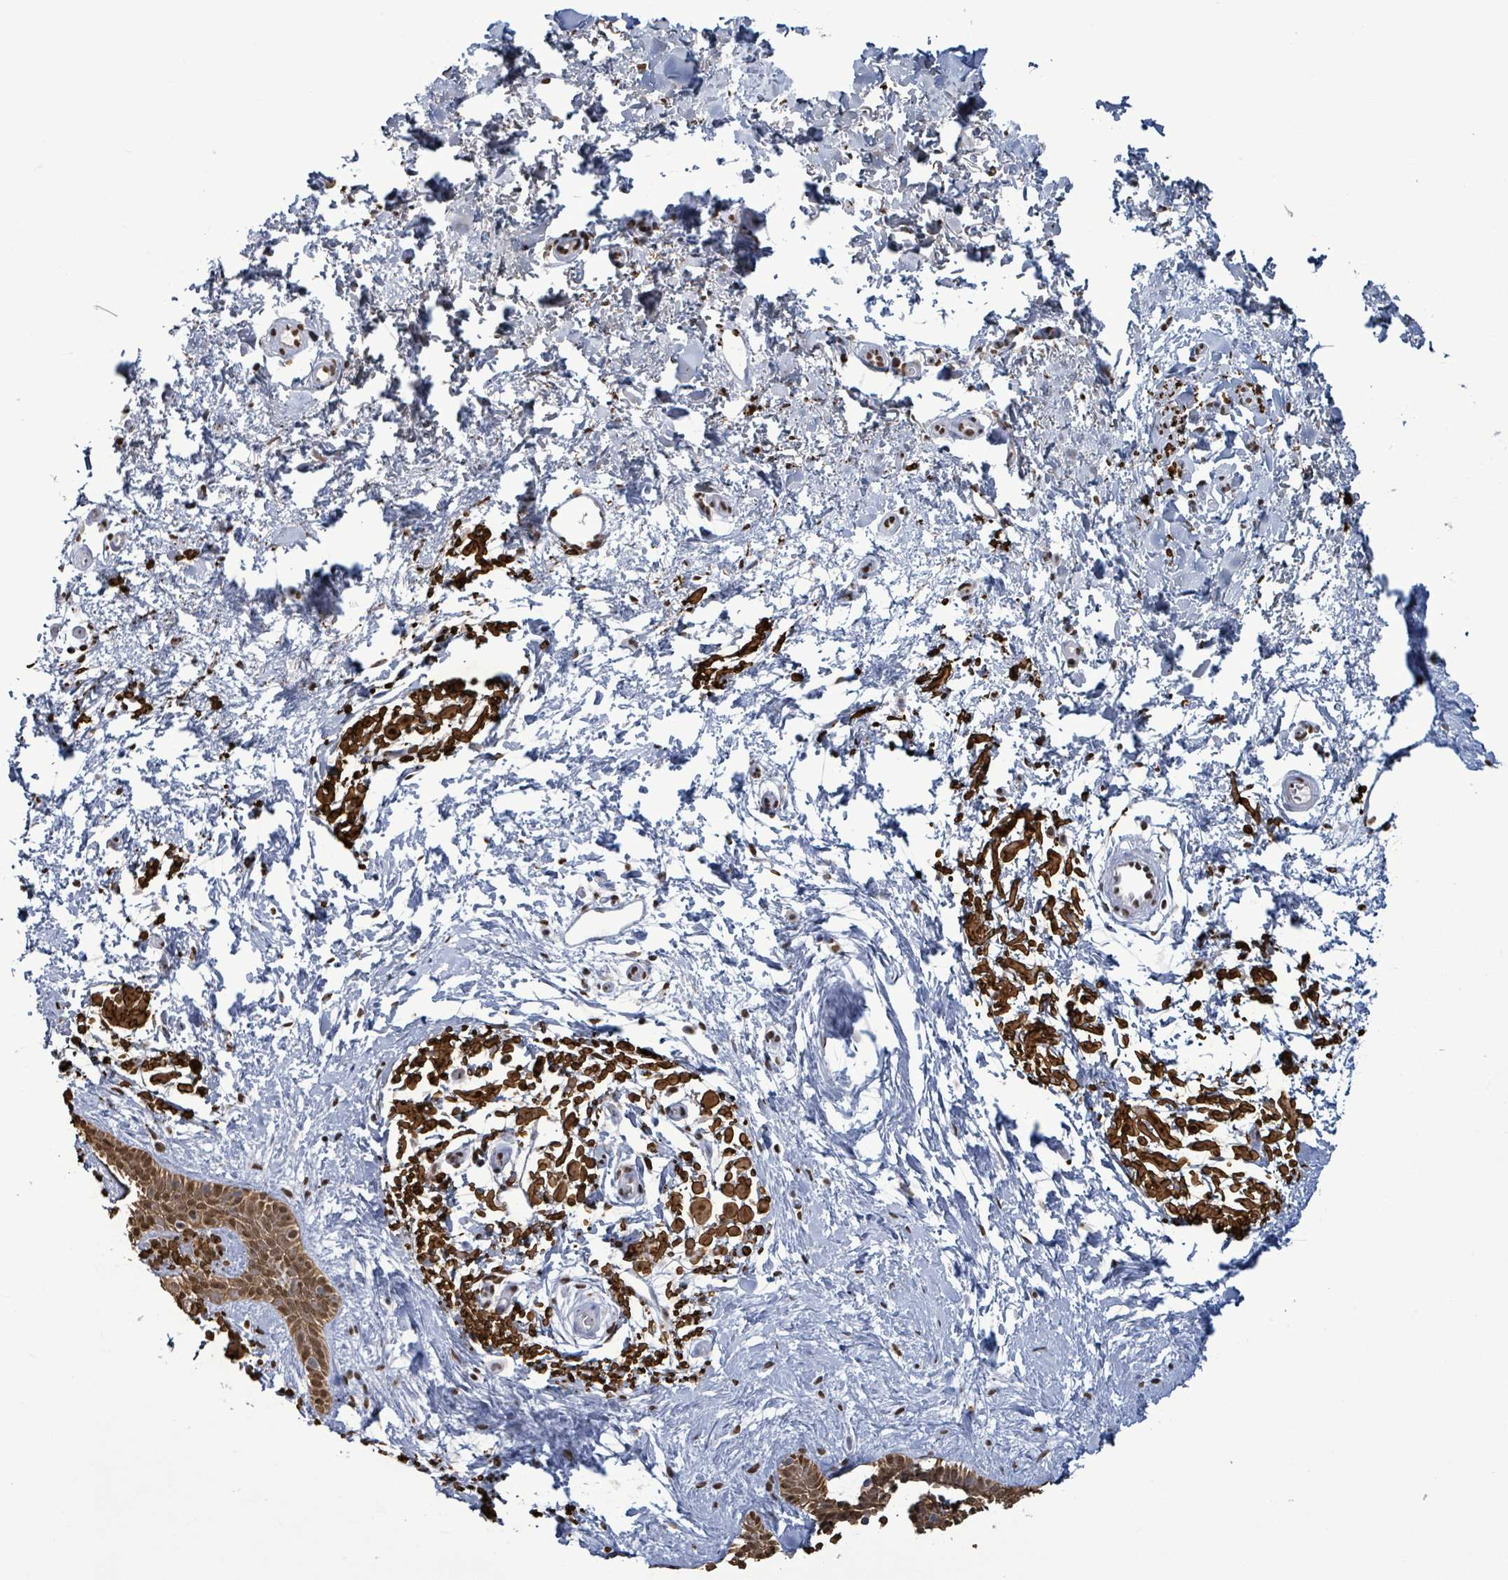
{"staining": {"intensity": "moderate", "quantity": ">75%", "location": "cytoplasmic/membranous,nuclear"}, "tissue": "skin cancer", "cell_type": "Tumor cells", "image_type": "cancer", "snomed": [{"axis": "morphology", "description": "Basal cell carcinoma"}, {"axis": "topography", "description": "Skin"}], "caption": "This histopathology image demonstrates immunohistochemistry staining of human skin basal cell carcinoma, with medium moderate cytoplasmic/membranous and nuclear positivity in about >75% of tumor cells.", "gene": "SAMD14", "patient": {"sex": "male", "age": 78}}